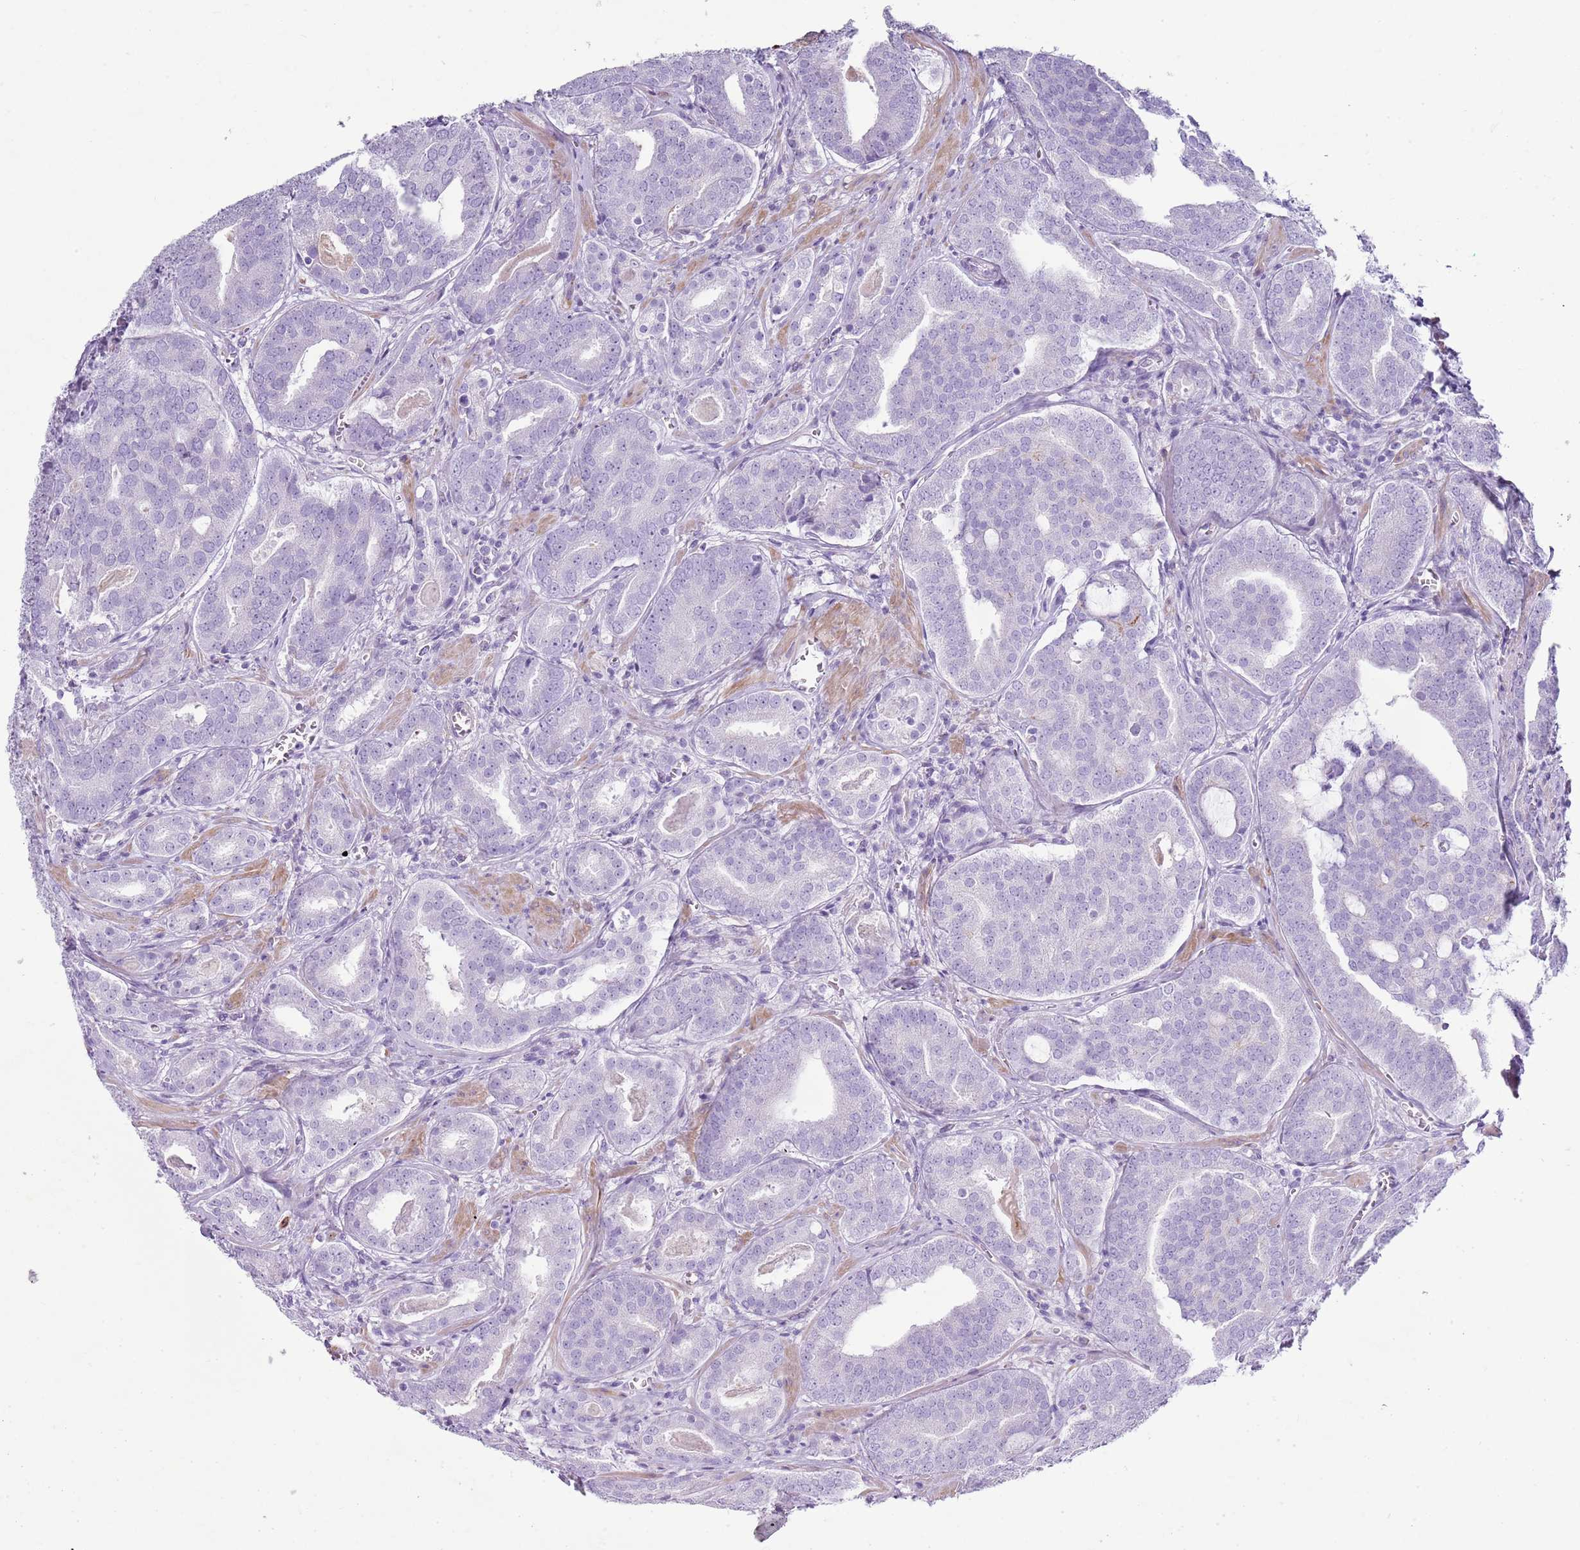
{"staining": {"intensity": "negative", "quantity": "none", "location": "none"}, "tissue": "prostate cancer", "cell_type": "Tumor cells", "image_type": "cancer", "snomed": [{"axis": "morphology", "description": "Adenocarcinoma, High grade"}, {"axis": "topography", "description": "Prostate"}], "caption": "There is no significant positivity in tumor cells of high-grade adenocarcinoma (prostate). (IHC, brightfield microscopy, high magnification).", "gene": "CD177", "patient": {"sex": "male", "age": 55}}